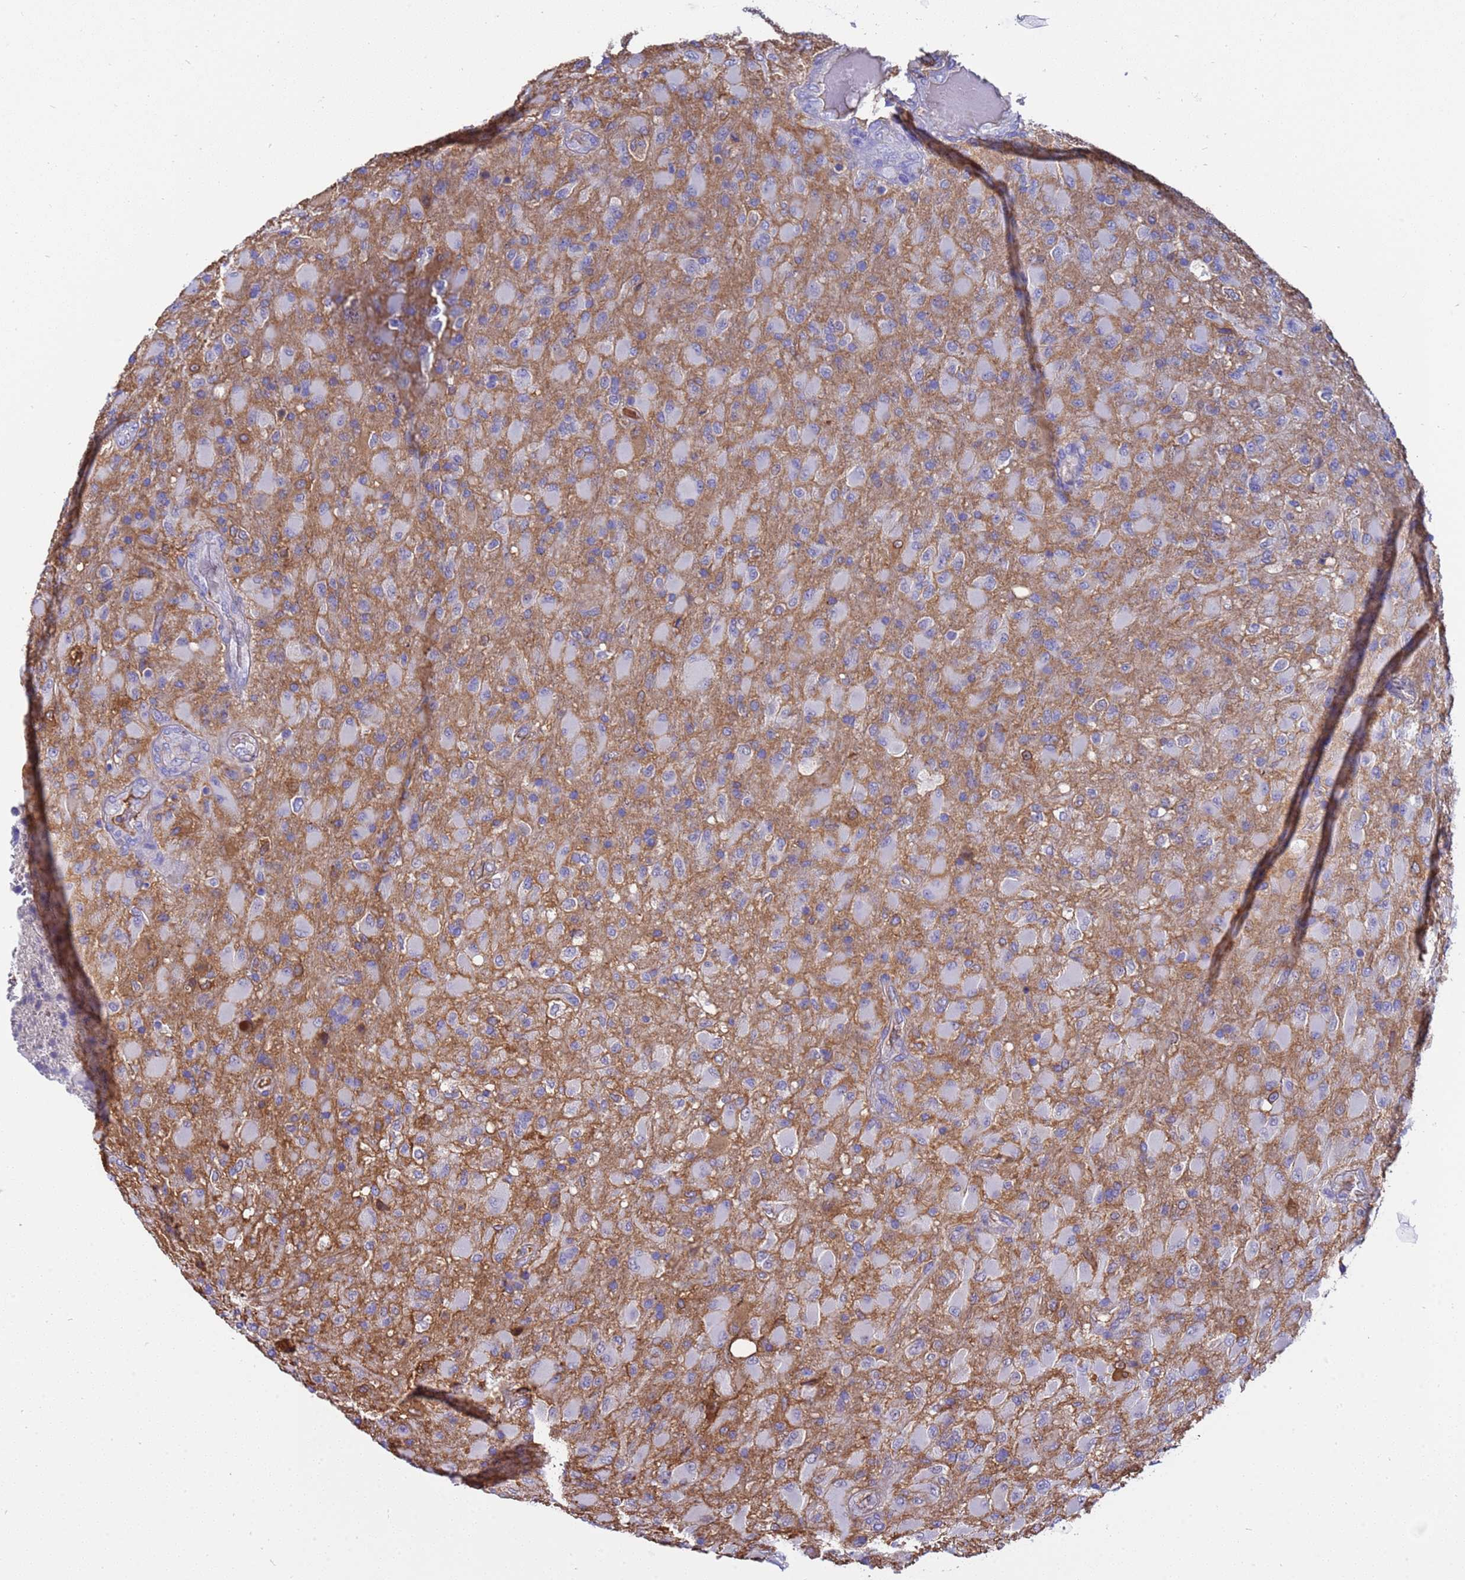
{"staining": {"intensity": "negative", "quantity": "none", "location": "none"}, "tissue": "glioma", "cell_type": "Tumor cells", "image_type": "cancer", "snomed": [{"axis": "morphology", "description": "Glioma, malignant, Low grade"}, {"axis": "topography", "description": "Brain"}], "caption": "This is an immunohistochemistry (IHC) histopathology image of malignant glioma (low-grade). There is no positivity in tumor cells.", "gene": "H1-7", "patient": {"sex": "male", "age": 65}}